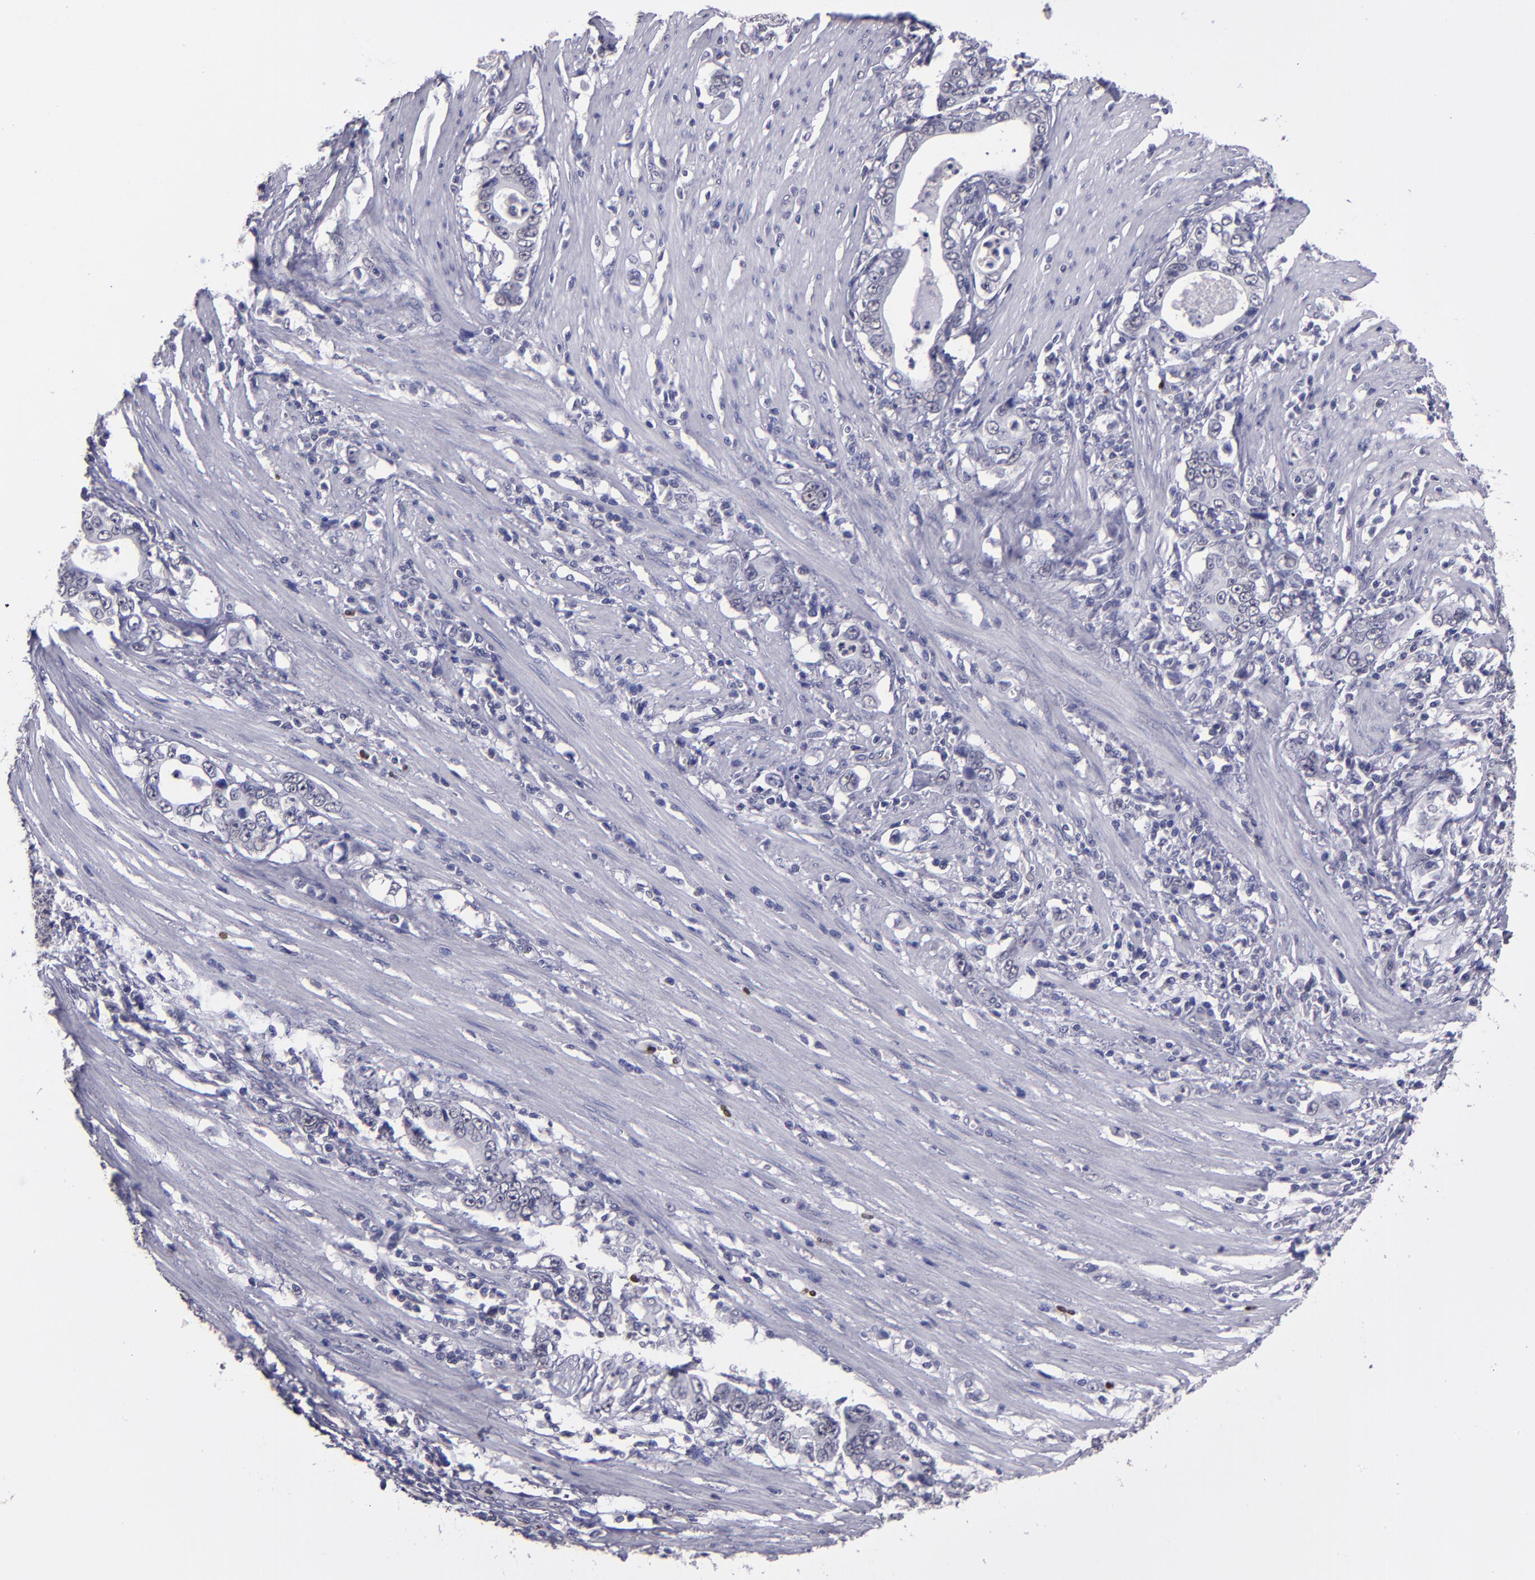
{"staining": {"intensity": "negative", "quantity": "none", "location": "none"}, "tissue": "stomach cancer", "cell_type": "Tumor cells", "image_type": "cancer", "snomed": [{"axis": "morphology", "description": "Adenocarcinoma, NOS"}, {"axis": "topography", "description": "Stomach, lower"}], "caption": "The photomicrograph reveals no staining of tumor cells in adenocarcinoma (stomach). The staining was performed using DAB to visualize the protein expression in brown, while the nuclei were stained in blue with hematoxylin (Magnification: 20x).", "gene": "CEBPE", "patient": {"sex": "female", "age": 72}}